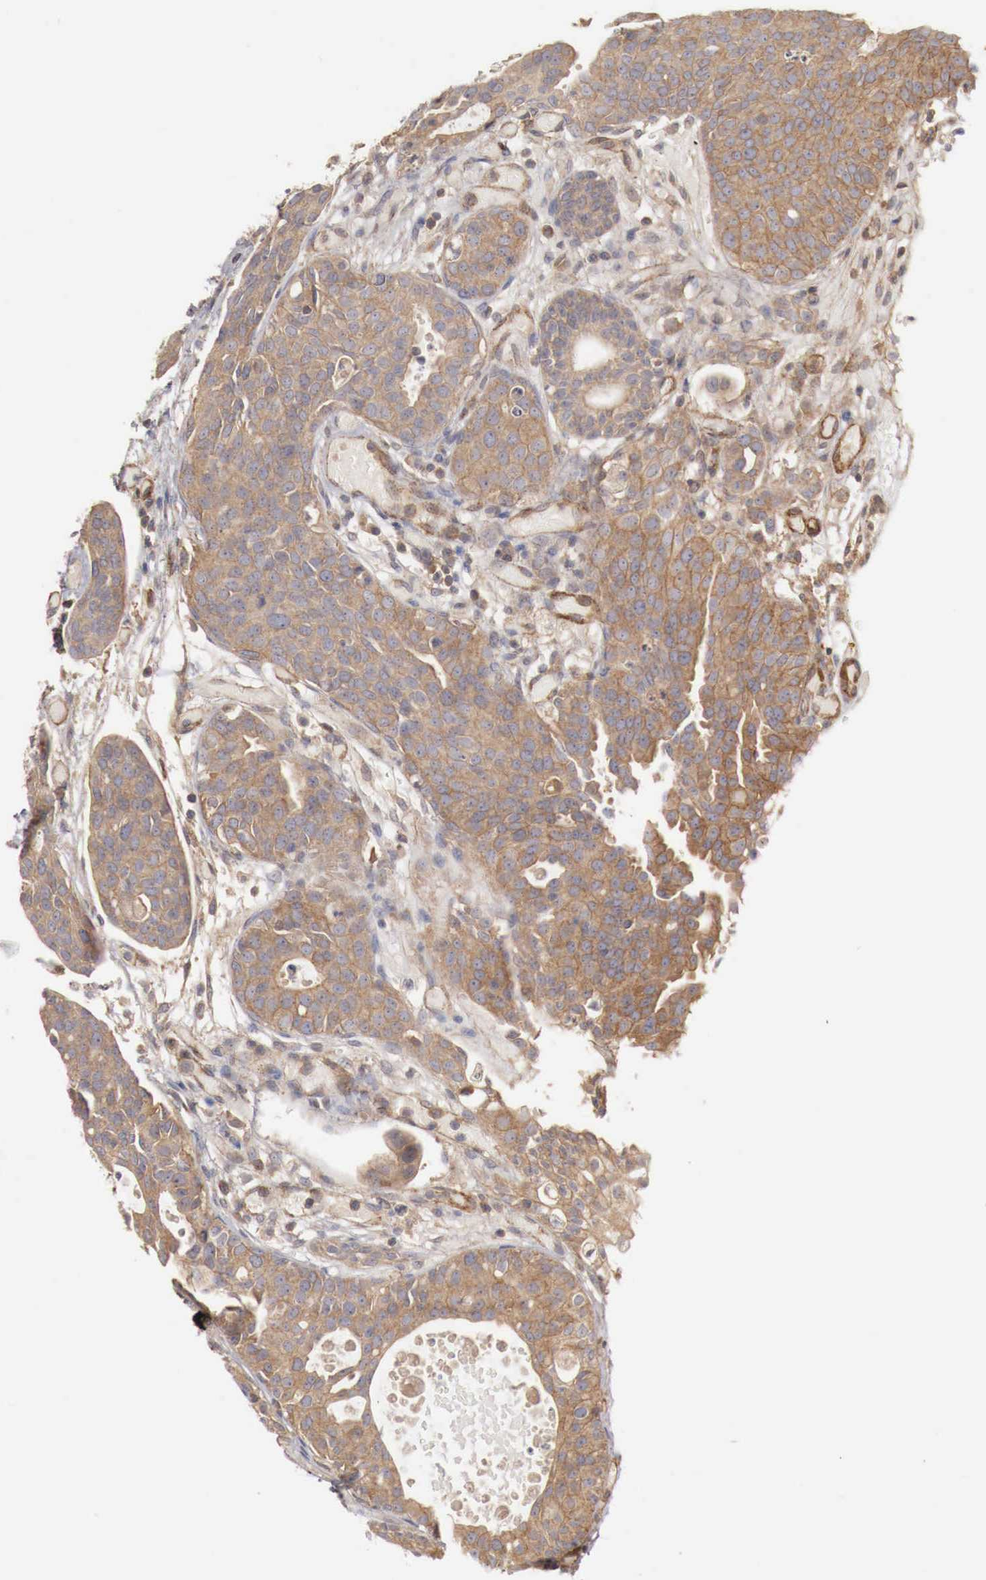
{"staining": {"intensity": "moderate", "quantity": ">75%", "location": "cytoplasmic/membranous"}, "tissue": "urothelial cancer", "cell_type": "Tumor cells", "image_type": "cancer", "snomed": [{"axis": "morphology", "description": "Urothelial carcinoma, High grade"}, {"axis": "topography", "description": "Urinary bladder"}], "caption": "High-magnification brightfield microscopy of urothelial cancer stained with DAB (brown) and counterstained with hematoxylin (blue). tumor cells exhibit moderate cytoplasmic/membranous staining is appreciated in about>75% of cells. The staining was performed using DAB to visualize the protein expression in brown, while the nuclei were stained in blue with hematoxylin (Magnification: 20x).", "gene": "ARMCX4", "patient": {"sex": "male", "age": 78}}